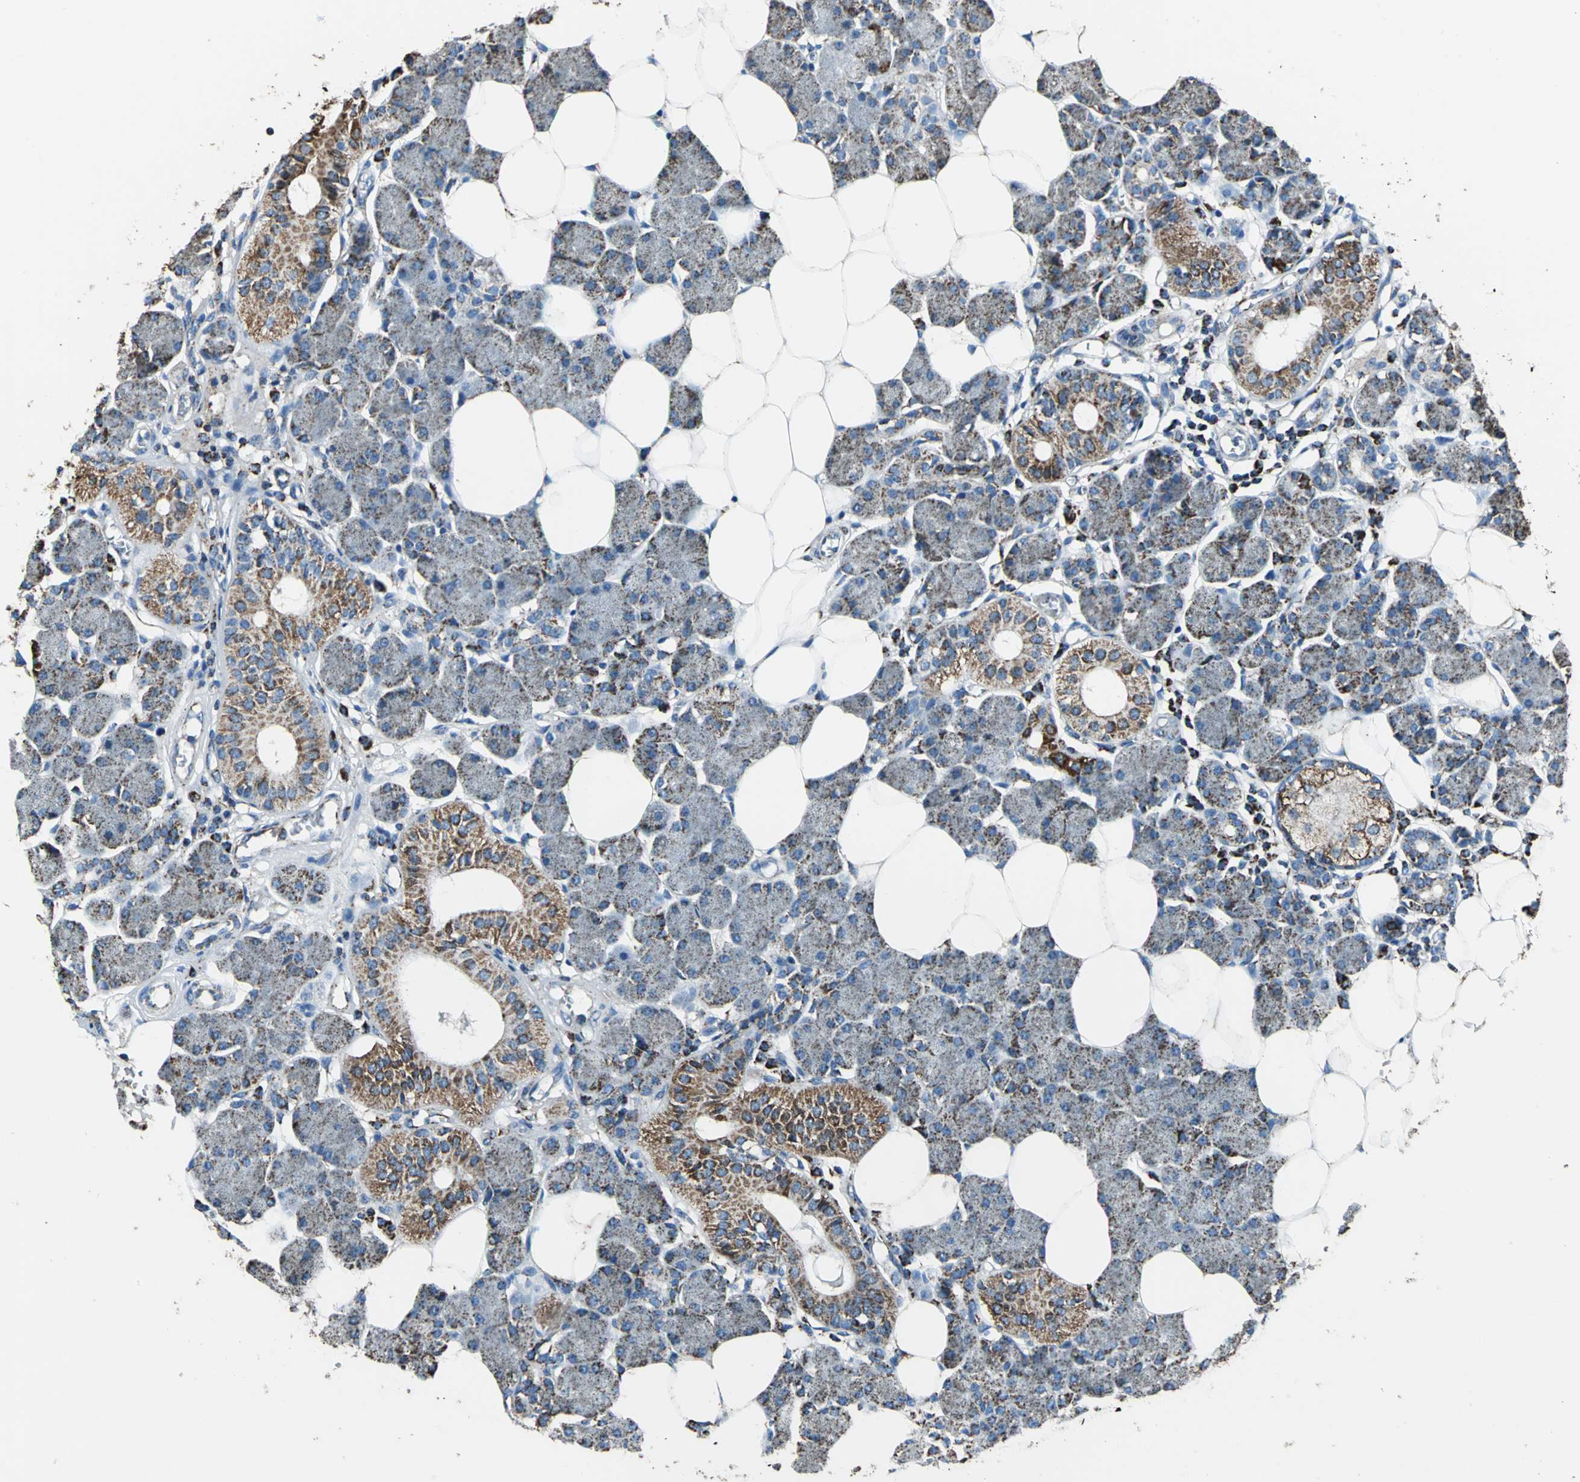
{"staining": {"intensity": "moderate", "quantity": ">75%", "location": "cytoplasmic/membranous"}, "tissue": "salivary gland", "cell_type": "Glandular cells", "image_type": "normal", "snomed": [{"axis": "morphology", "description": "Normal tissue, NOS"}, {"axis": "morphology", "description": "Adenoma, NOS"}, {"axis": "topography", "description": "Salivary gland"}], "caption": "Immunohistochemistry of normal human salivary gland displays medium levels of moderate cytoplasmic/membranous expression in approximately >75% of glandular cells.", "gene": "ECH1", "patient": {"sex": "female", "age": 32}}